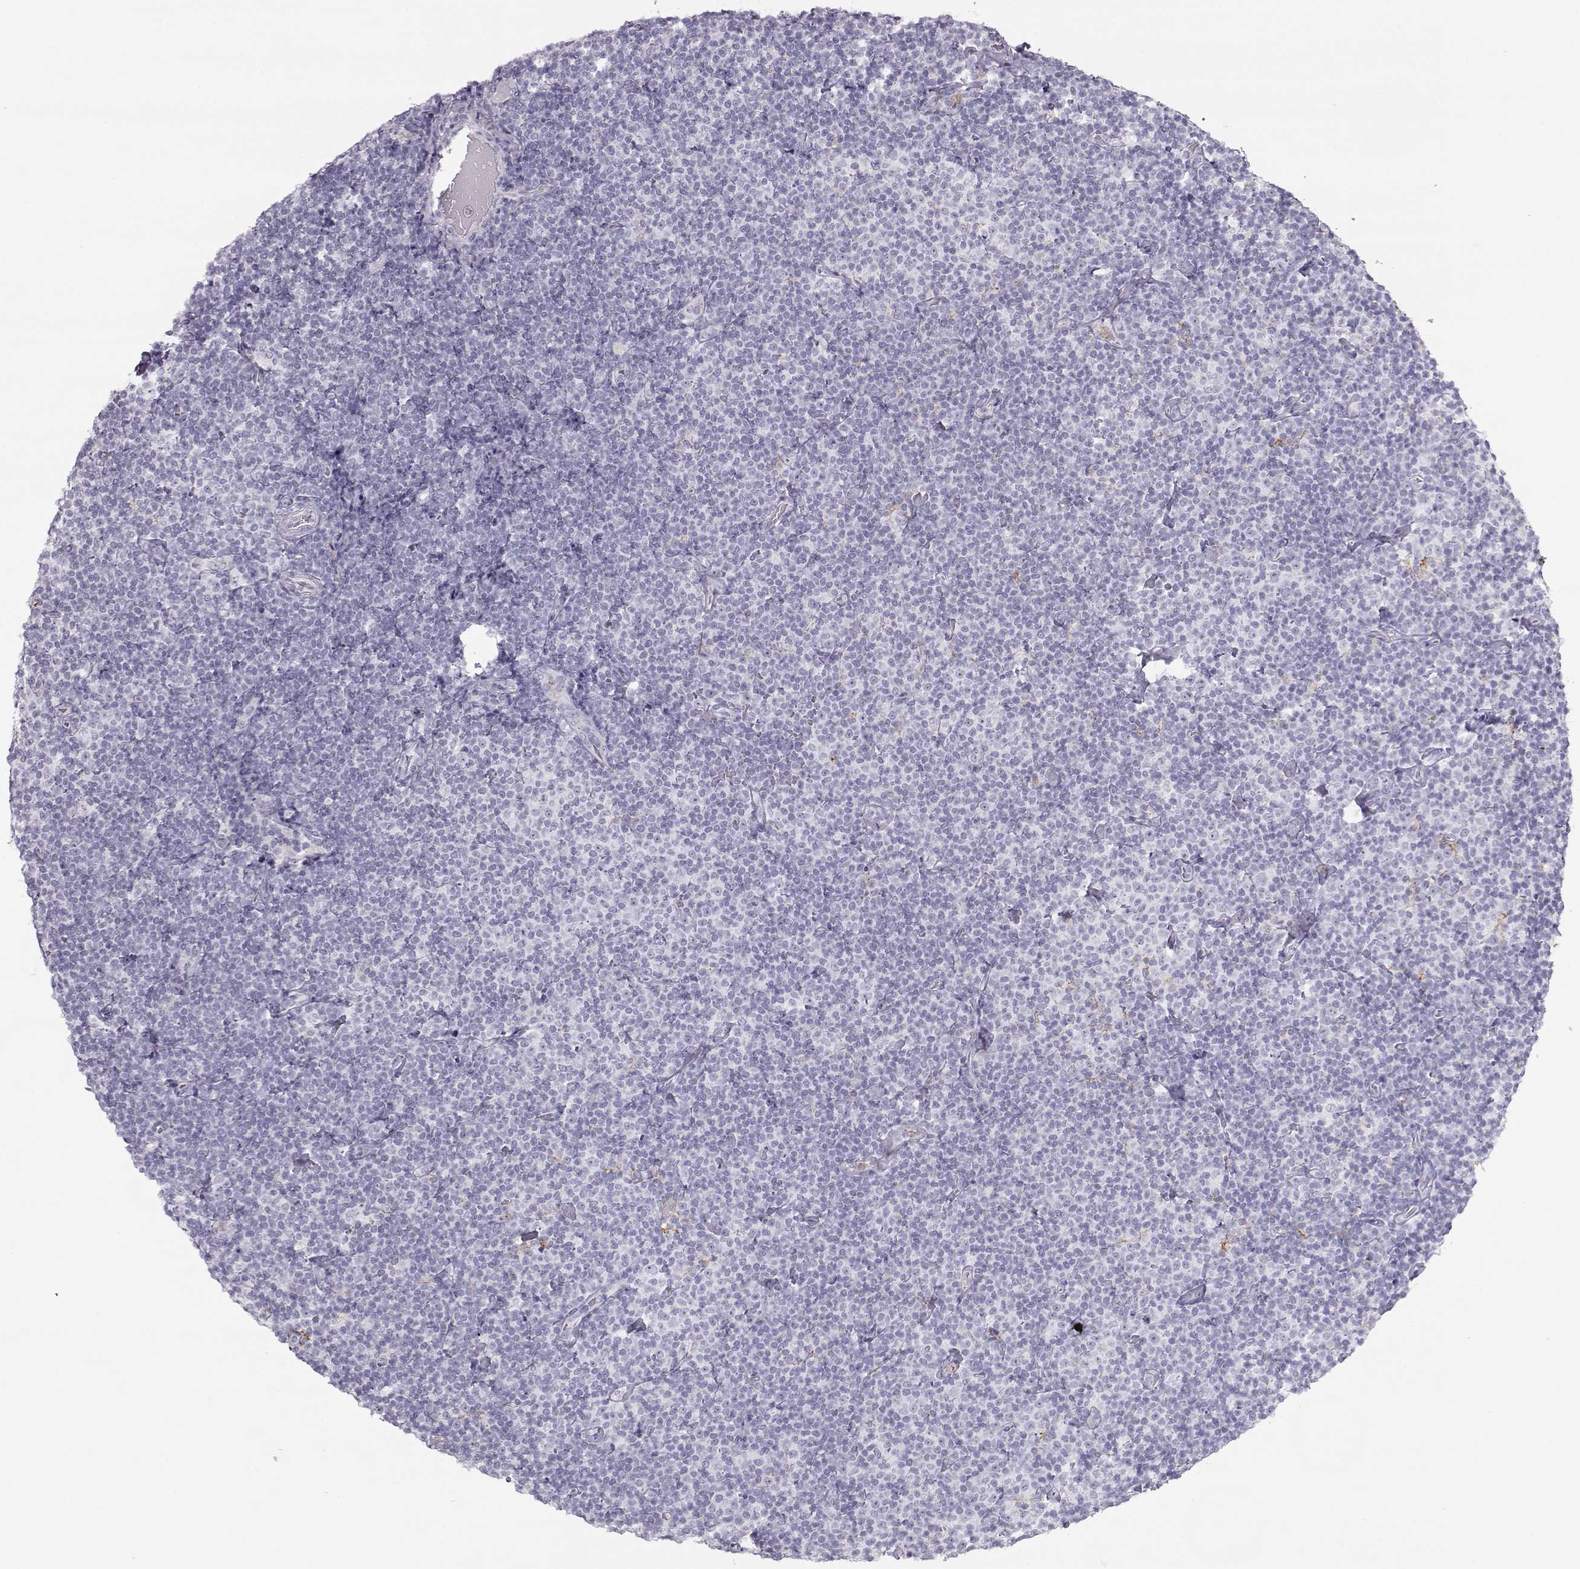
{"staining": {"intensity": "negative", "quantity": "none", "location": "none"}, "tissue": "lymphoma", "cell_type": "Tumor cells", "image_type": "cancer", "snomed": [{"axis": "morphology", "description": "Malignant lymphoma, non-Hodgkin's type, Low grade"}, {"axis": "topography", "description": "Lymph node"}], "caption": "Protein analysis of low-grade malignant lymphoma, non-Hodgkin's type shows no significant positivity in tumor cells.", "gene": "MIP", "patient": {"sex": "male", "age": 81}}